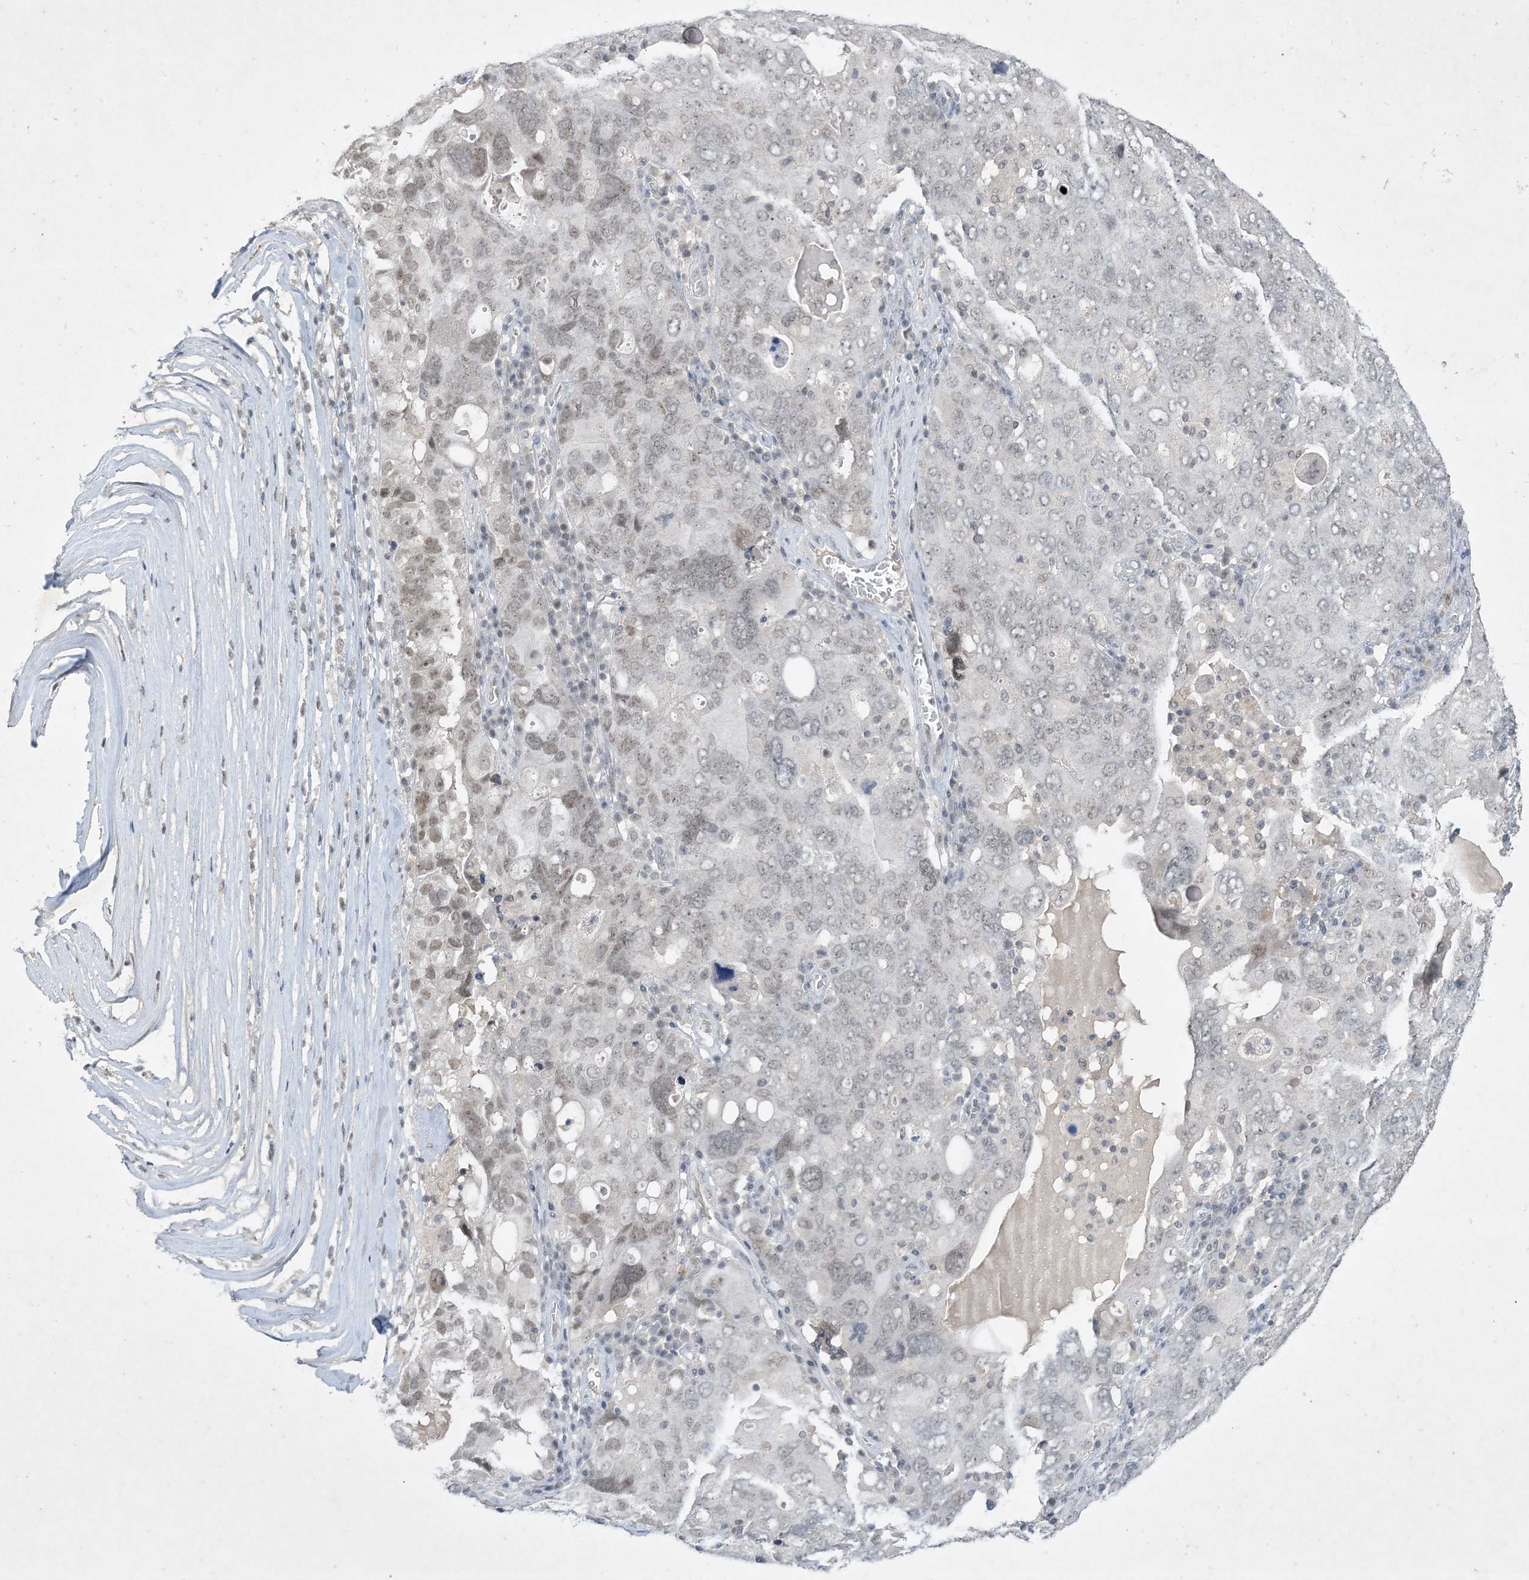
{"staining": {"intensity": "weak", "quantity": "<25%", "location": "nuclear"}, "tissue": "ovarian cancer", "cell_type": "Tumor cells", "image_type": "cancer", "snomed": [{"axis": "morphology", "description": "Carcinoma, endometroid"}, {"axis": "topography", "description": "Ovary"}], "caption": "The IHC photomicrograph has no significant staining in tumor cells of ovarian cancer (endometroid carcinoma) tissue.", "gene": "ZNF674", "patient": {"sex": "female", "age": 62}}